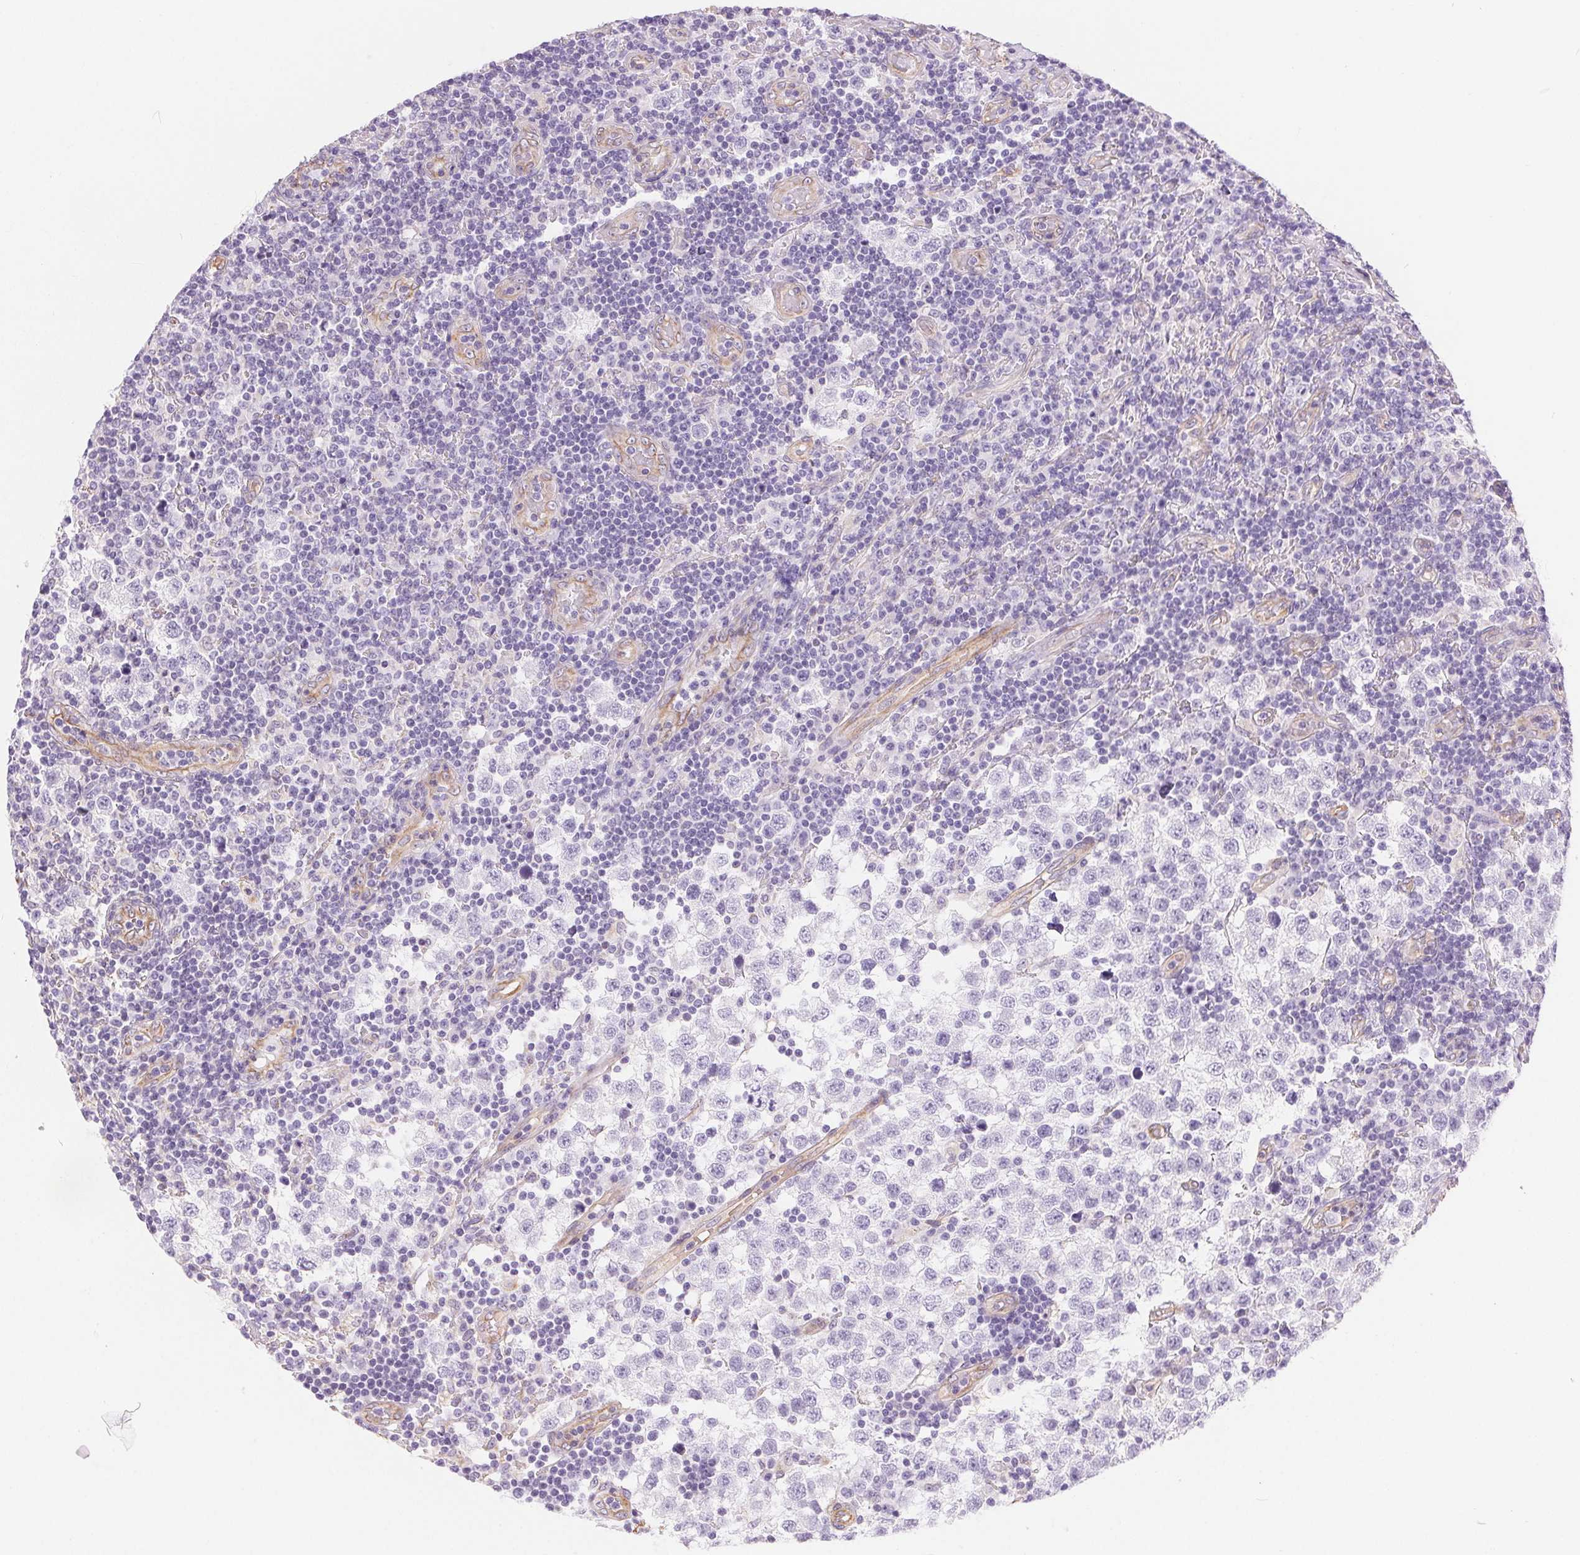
{"staining": {"intensity": "negative", "quantity": "none", "location": "none"}, "tissue": "testis cancer", "cell_type": "Tumor cells", "image_type": "cancer", "snomed": [{"axis": "morphology", "description": "Seminoma, NOS"}, {"axis": "topography", "description": "Testis"}], "caption": "DAB (3,3'-diaminobenzidine) immunohistochemical staining of human testis seminoma exhibits no significant staining in tumor cells. (Immunohistochemistry (ihc), brightfield microscopy, high magnification).", "gene": "GFAP", "patient": {"sex": "male", "age": 34}}